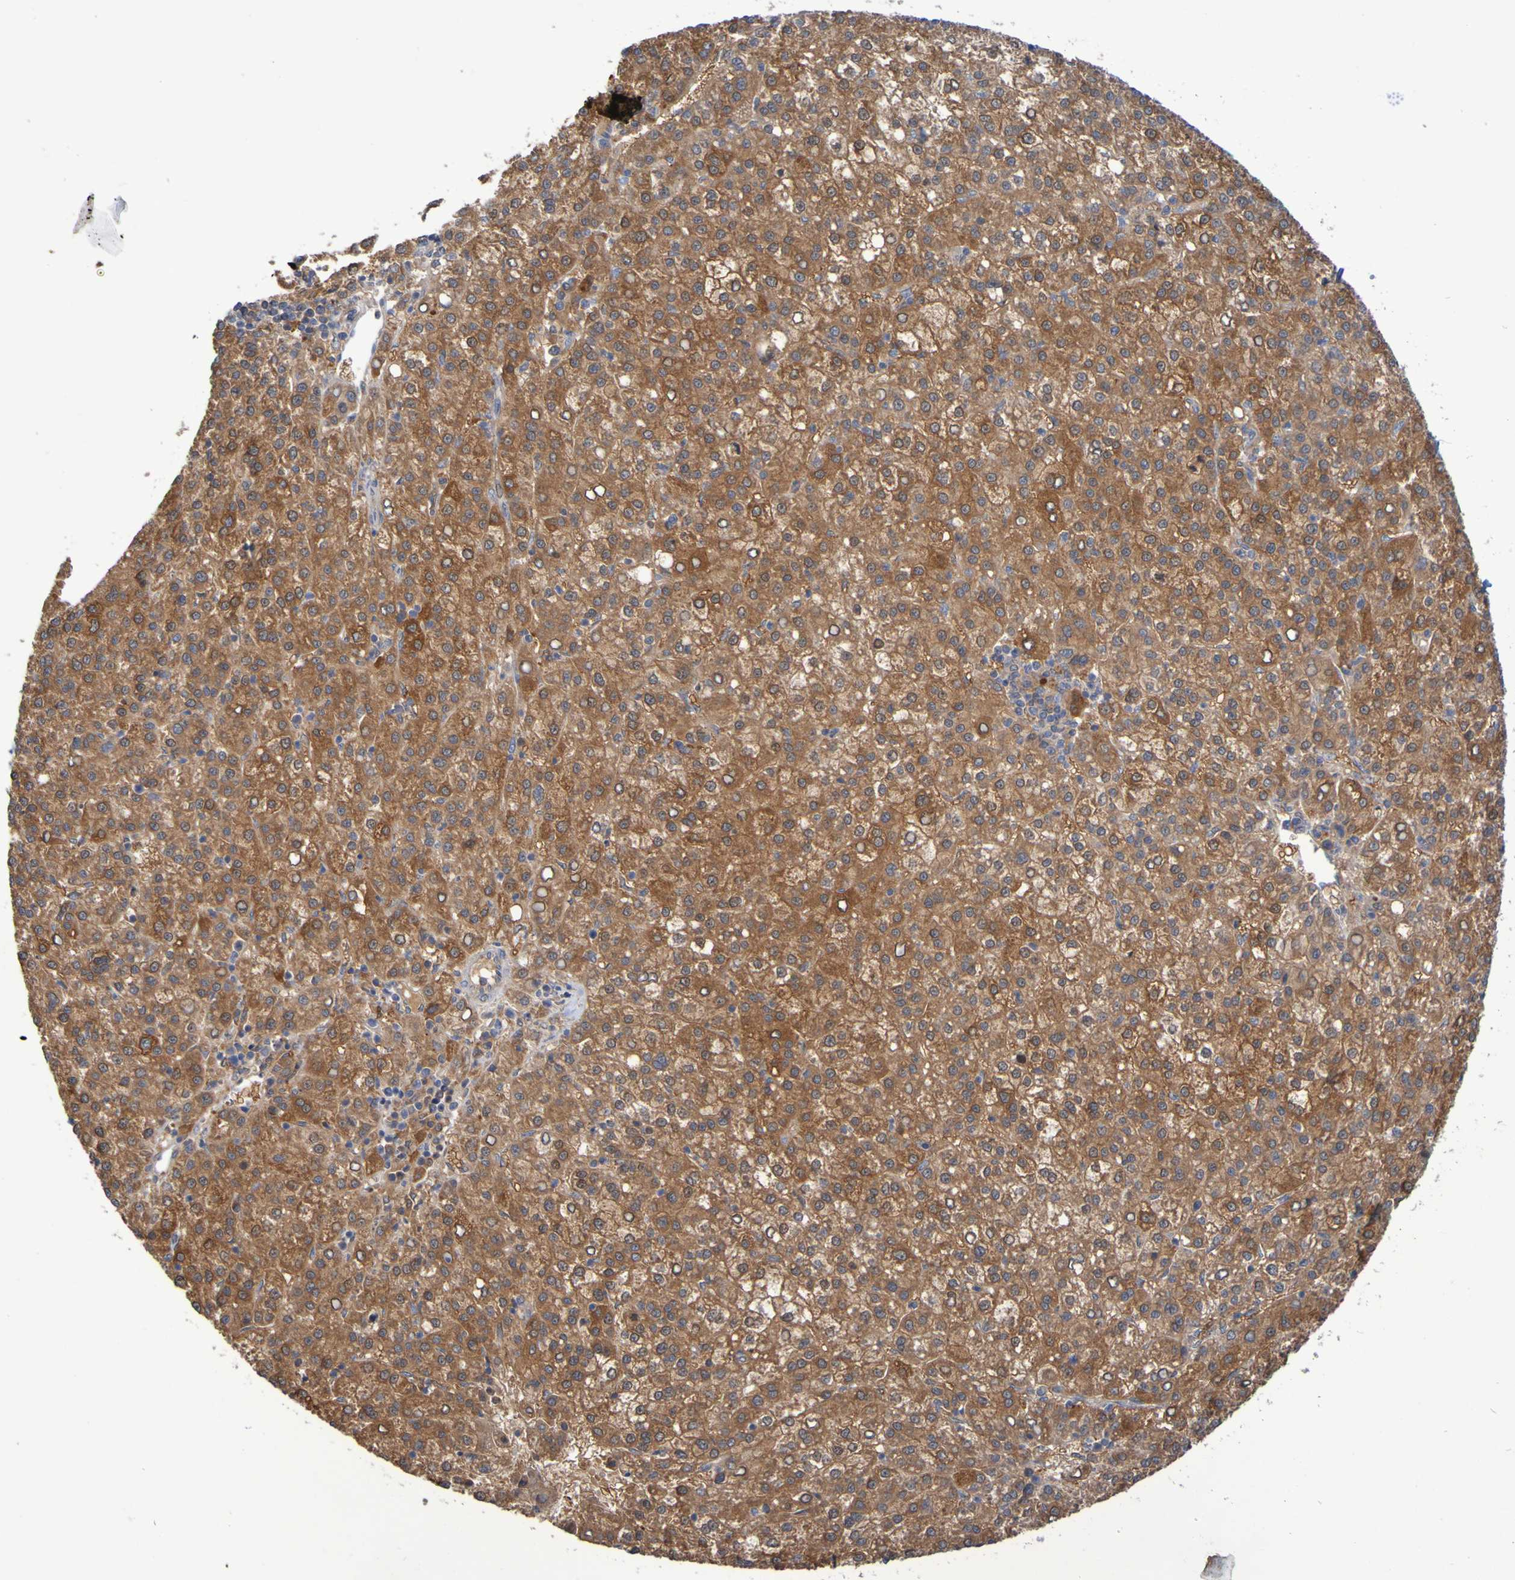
{"staining": {"intensity": "strong", "quantity": ">75%", "location": "cytoplasmic/membranous"}, "tissue": "liver cancer", "cell_type": "Tumor cells", "image_type": "cancer", "snomed": [{"axis": "morphology", "description": "Carcinoma, Hepatocellular, NOS"}, {"axis": "topography", "description": "Liver"}], "caption": "Liver hepatocellular carcinoma was stained to show a protein in brown. There is high levels of strong cytoplasmic/membranous expression in approximately >75% of tumor cells.", "gene": "FBP2", "patient": {"sex": "female", "age": 58}}